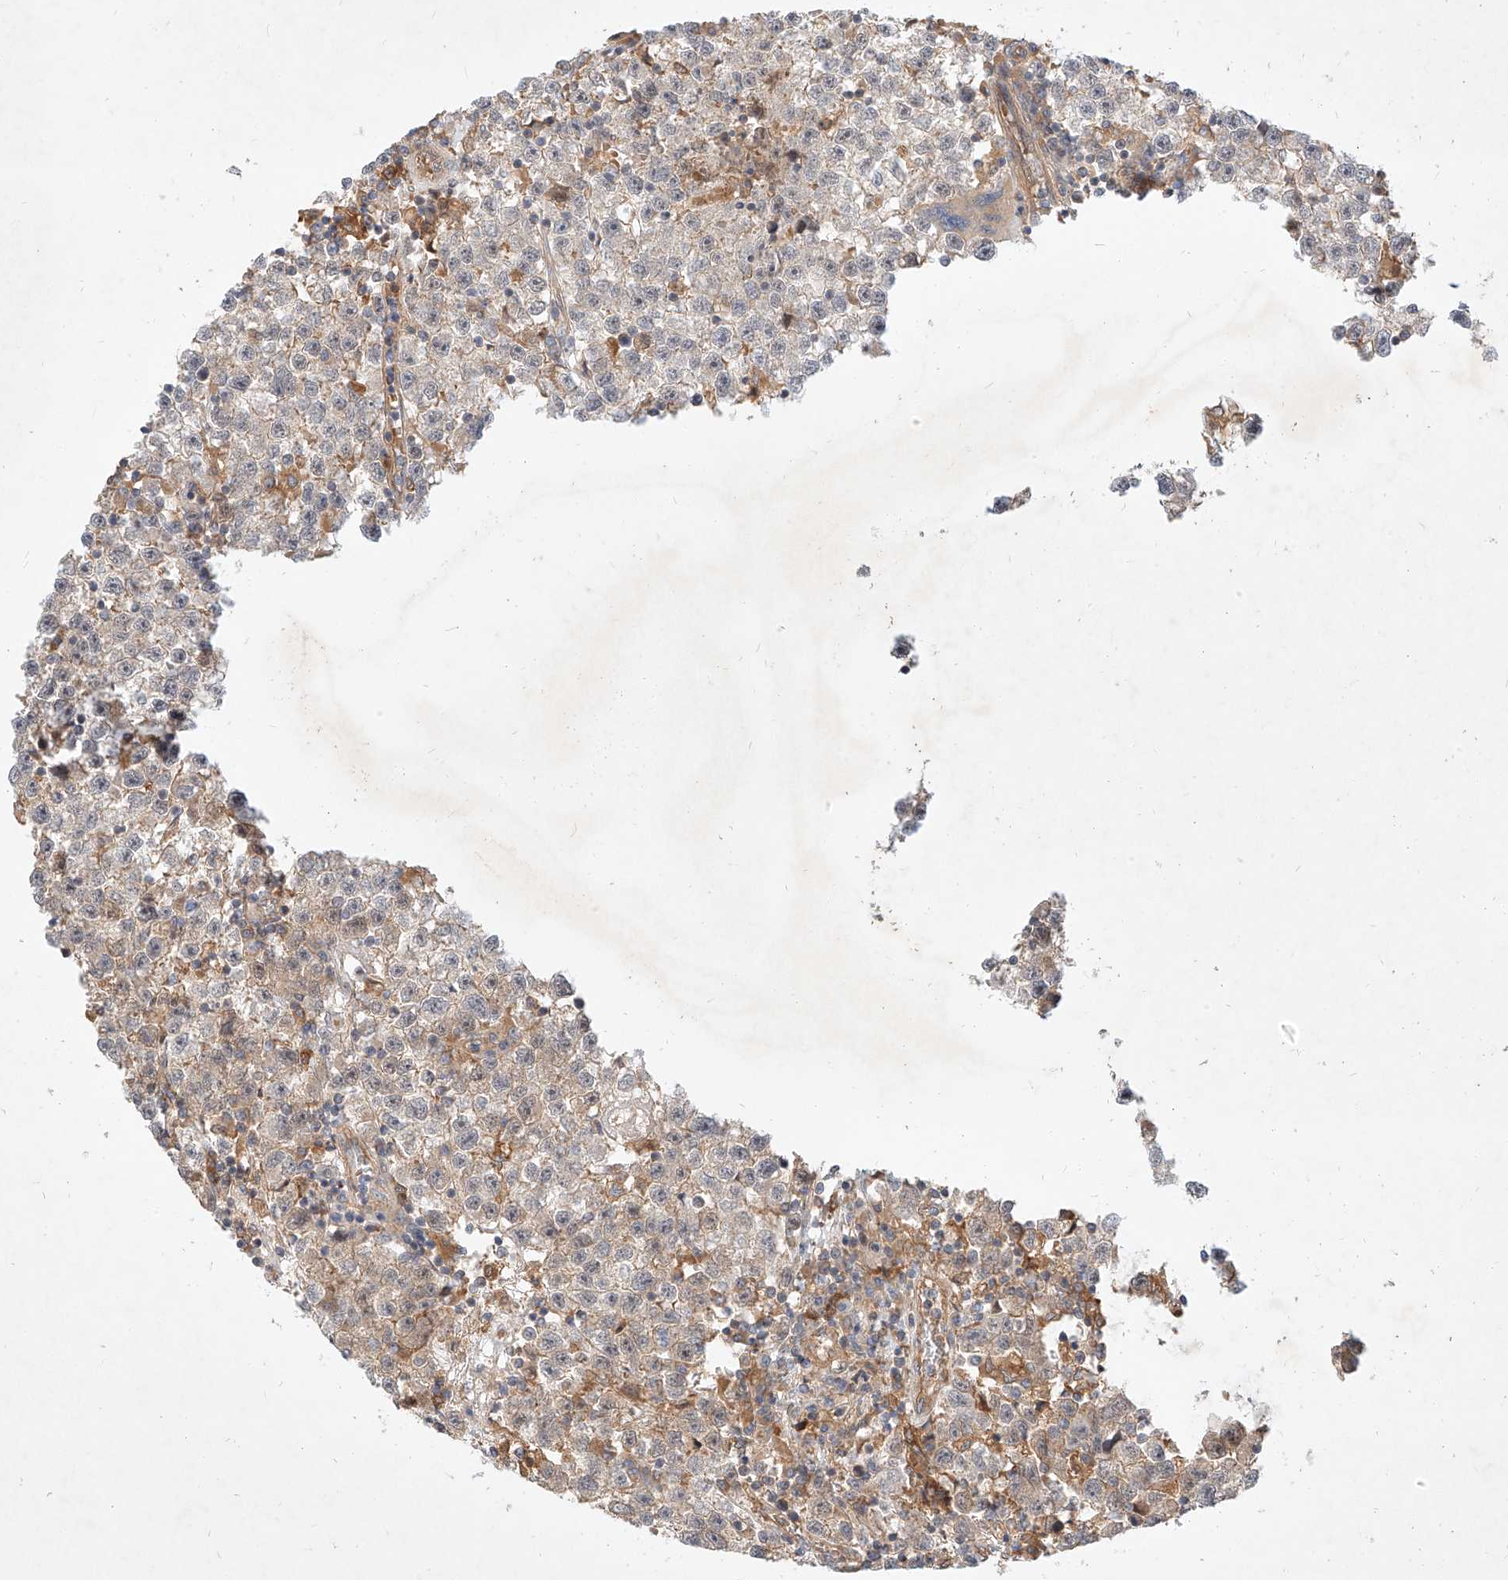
{"staining": {"intensity": "negative", "quantity": "none", "location": "none"}, "tissue": "testis cancer", "cell_type": "Tumor cells", "image_type": "cancer", "snomed": [{"axis": "morphology", "description": "Seminoma, NOS"}, {"axis": "topography", "description": "Testis"}], "caption": "Protein analysis of testis cancer exhibits no significant staining in tumor cells.", "gene": "NFAM1", "patient": {"sex": "male", "age": 22}}